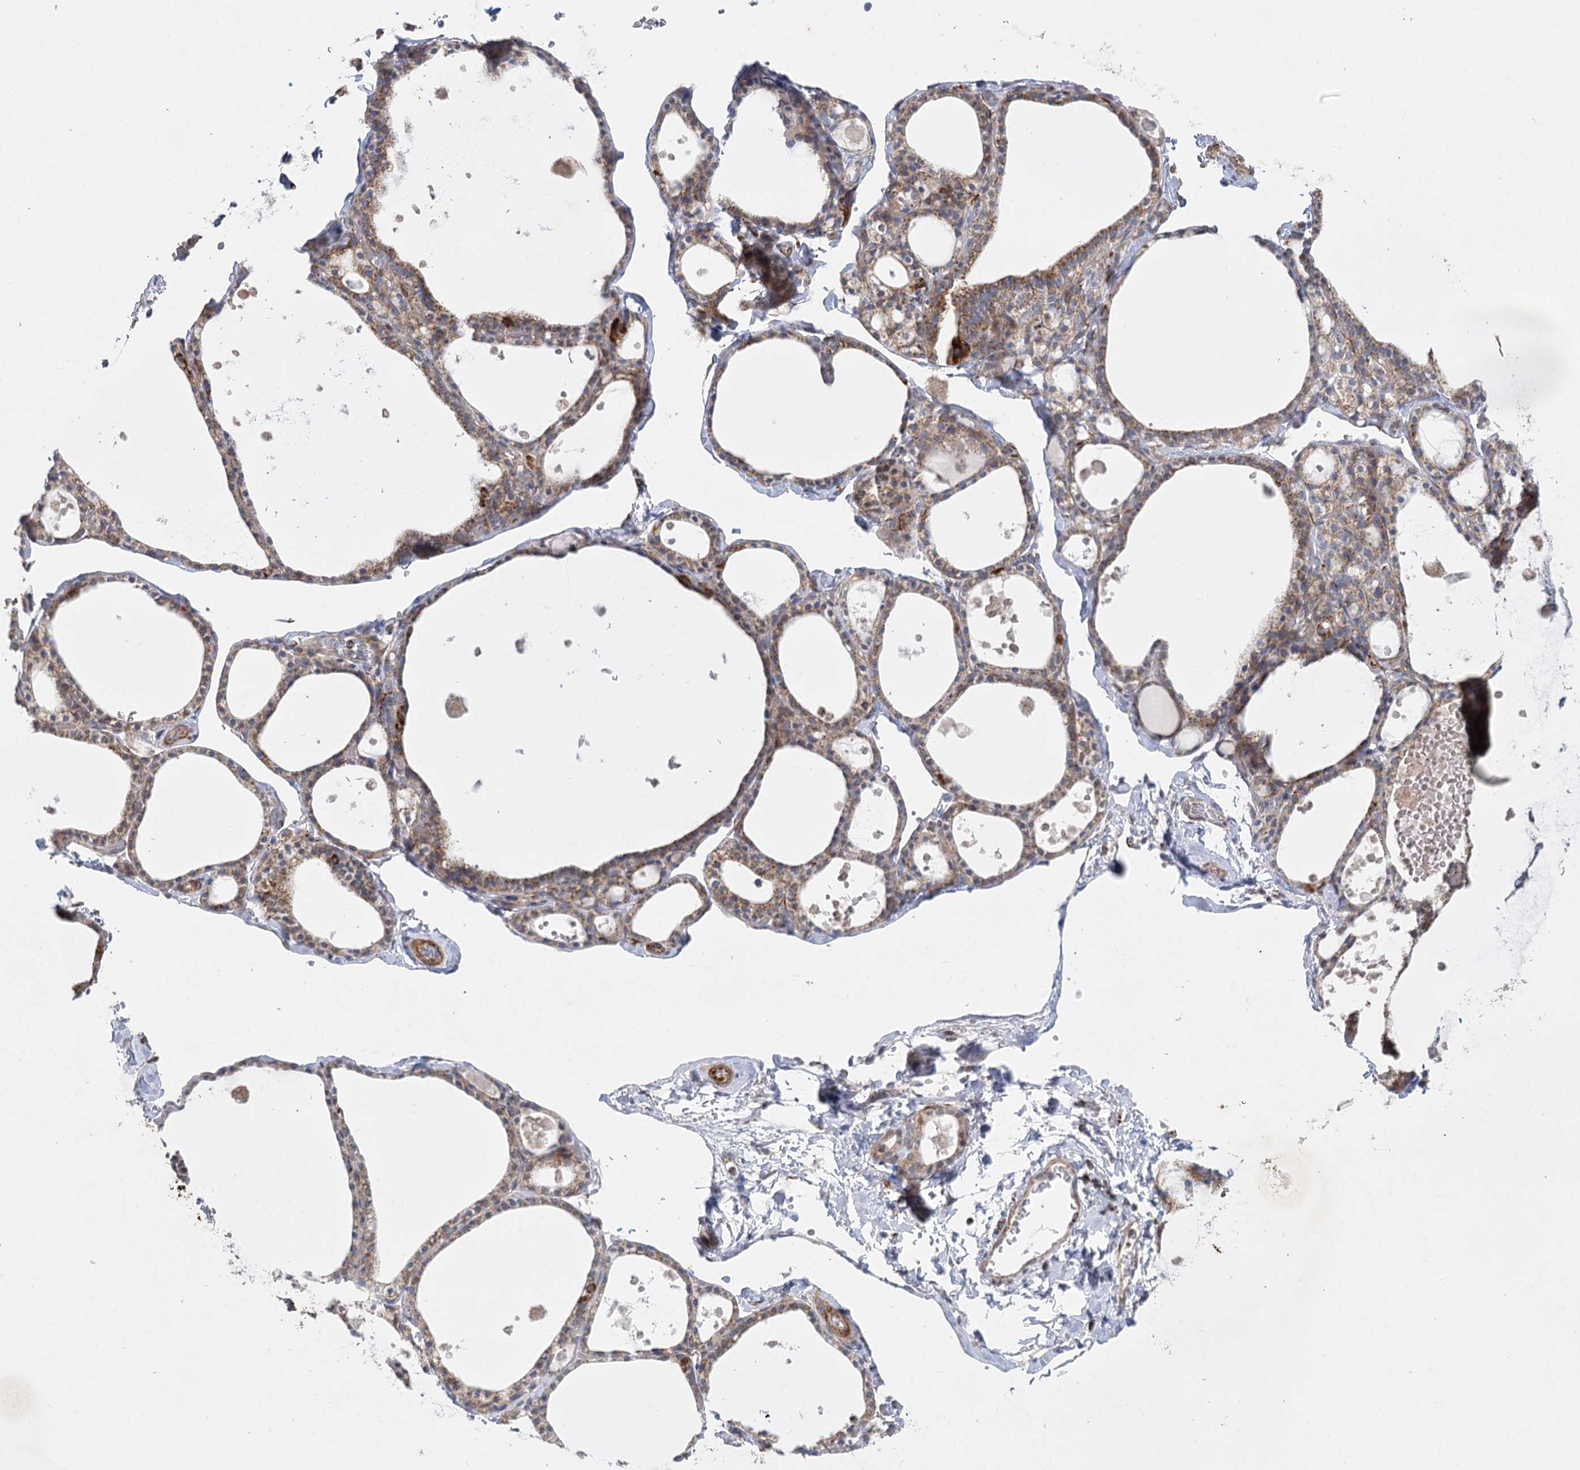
{"staining": {"intensity": "moderate", "quantity": ">75%", "location": "cytoplasmic/membranous"}, "tissue": "thyroid gland", "cell_type": "Glandular cells", "image_type": "normal", "snomed": [{"axis": "morphology", "description": "Normal tissue, NOS"}, {"axis": "topography", "description": "Thyroid gland"}], "caption": "DAB (3,3'-diaminobenzidine) immunohistochemical staining of benign human thyroid gland demonstrates moderate cytoplasmic/membranous protein expression in about >75% of glandular cells. Using DAB (3,3'-diaminobenzidine) (brown) and hematoxylin (blue) stains, captured at high magnification using brightfield microscopy.", "gene": "DHTKD1", "patient": {"sex": "male", "age": 56}}